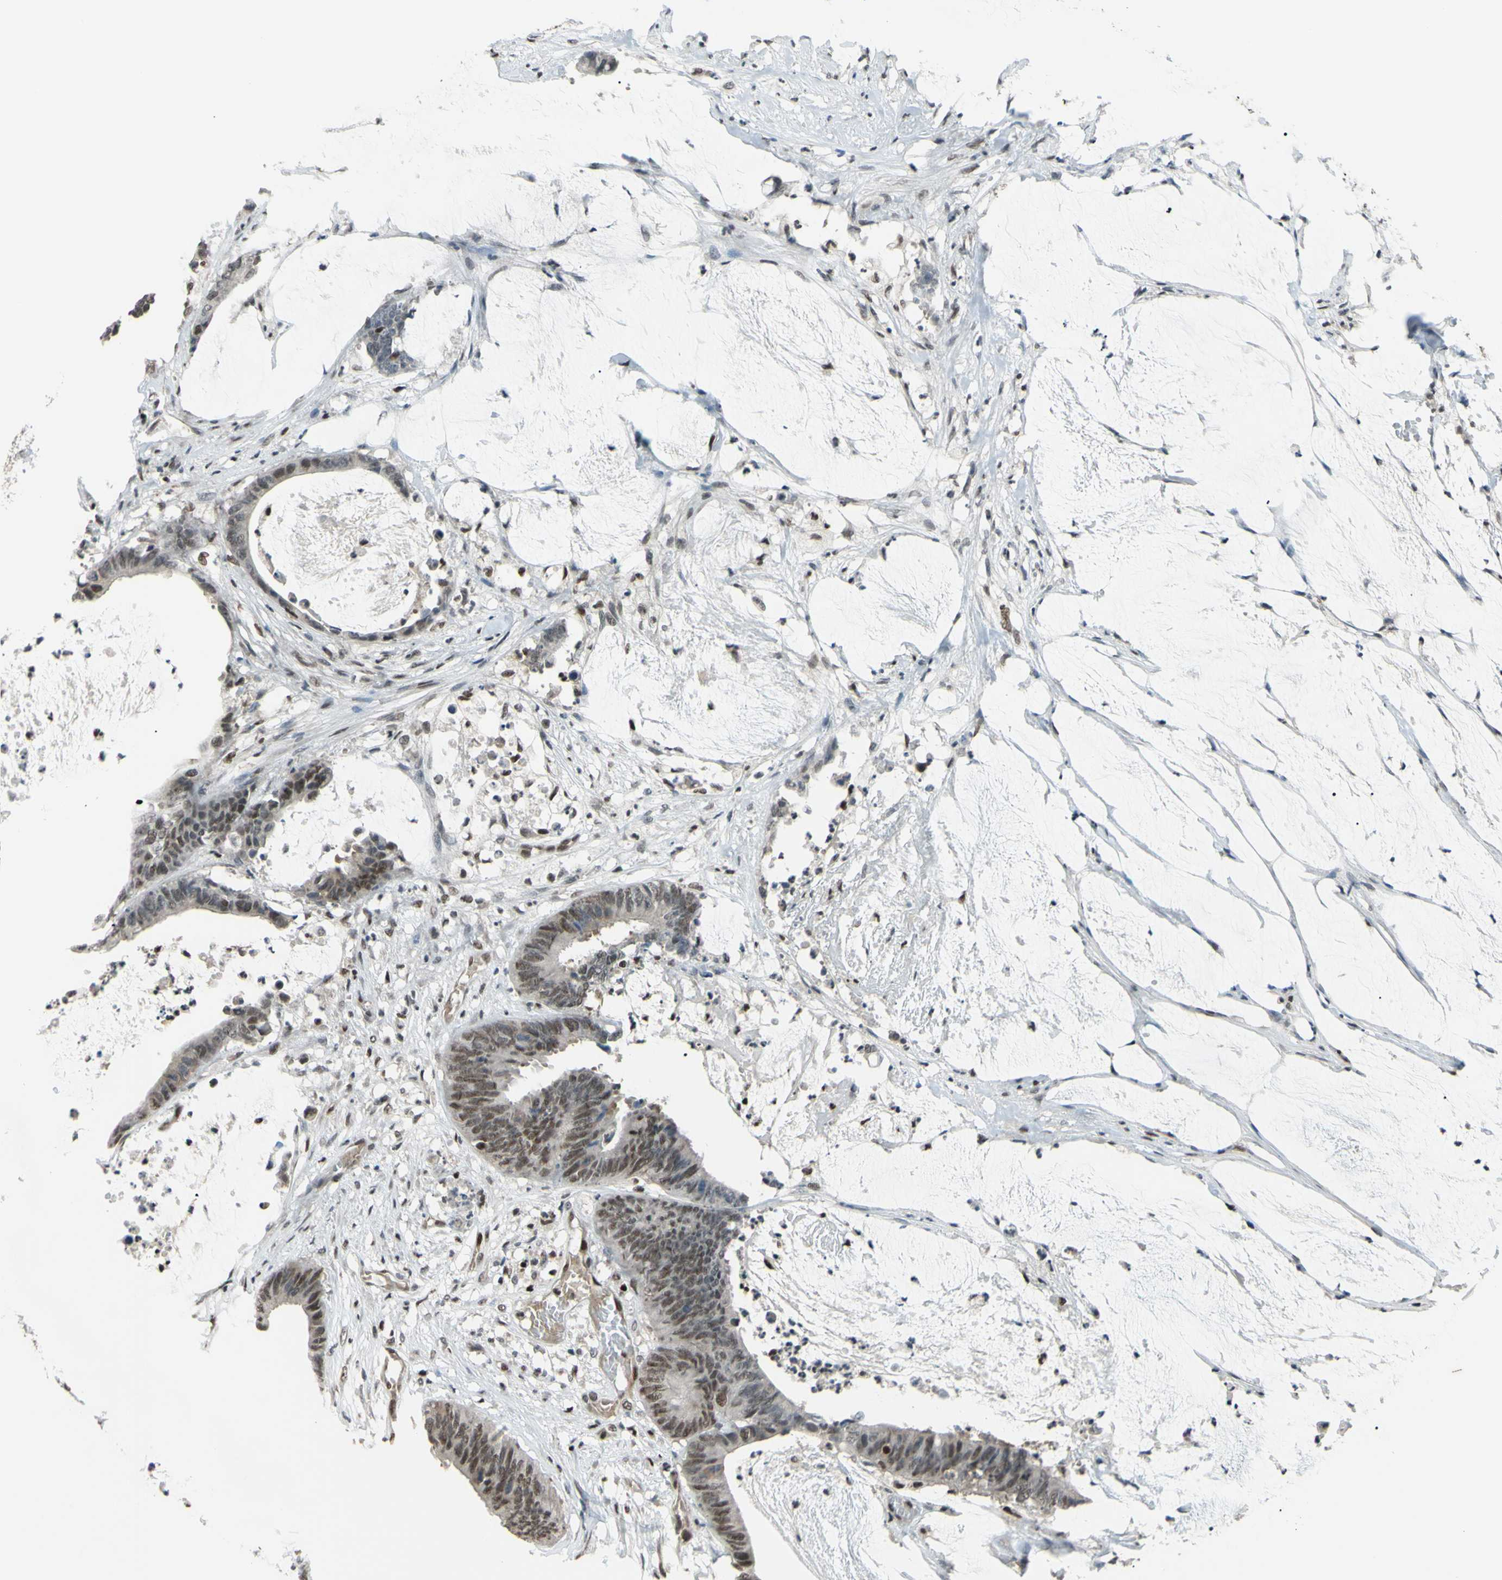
{"staining": {"intensity": "moderate", "quantity": ">75%", "location": "cytoplasmic/membranous,nuclear"}, "tissue": "colorectal cancer", "cell_type": "Tumor cells", "image_type": "cancer", "snomed": [{"axis": "morphology", "description": "Adenocarcinoma, NOS"}, {"axis": "topography", "description": "Rectum"}], "caption": "Protein expression analysis of human adenocarcinoma (colorectal) reveals moderate cytoplasmic/membranous and nuclear positivity in about >75% of tumor cells.", "gene": "FKBP5", "patient": {"sex": "female", "age": 66}}